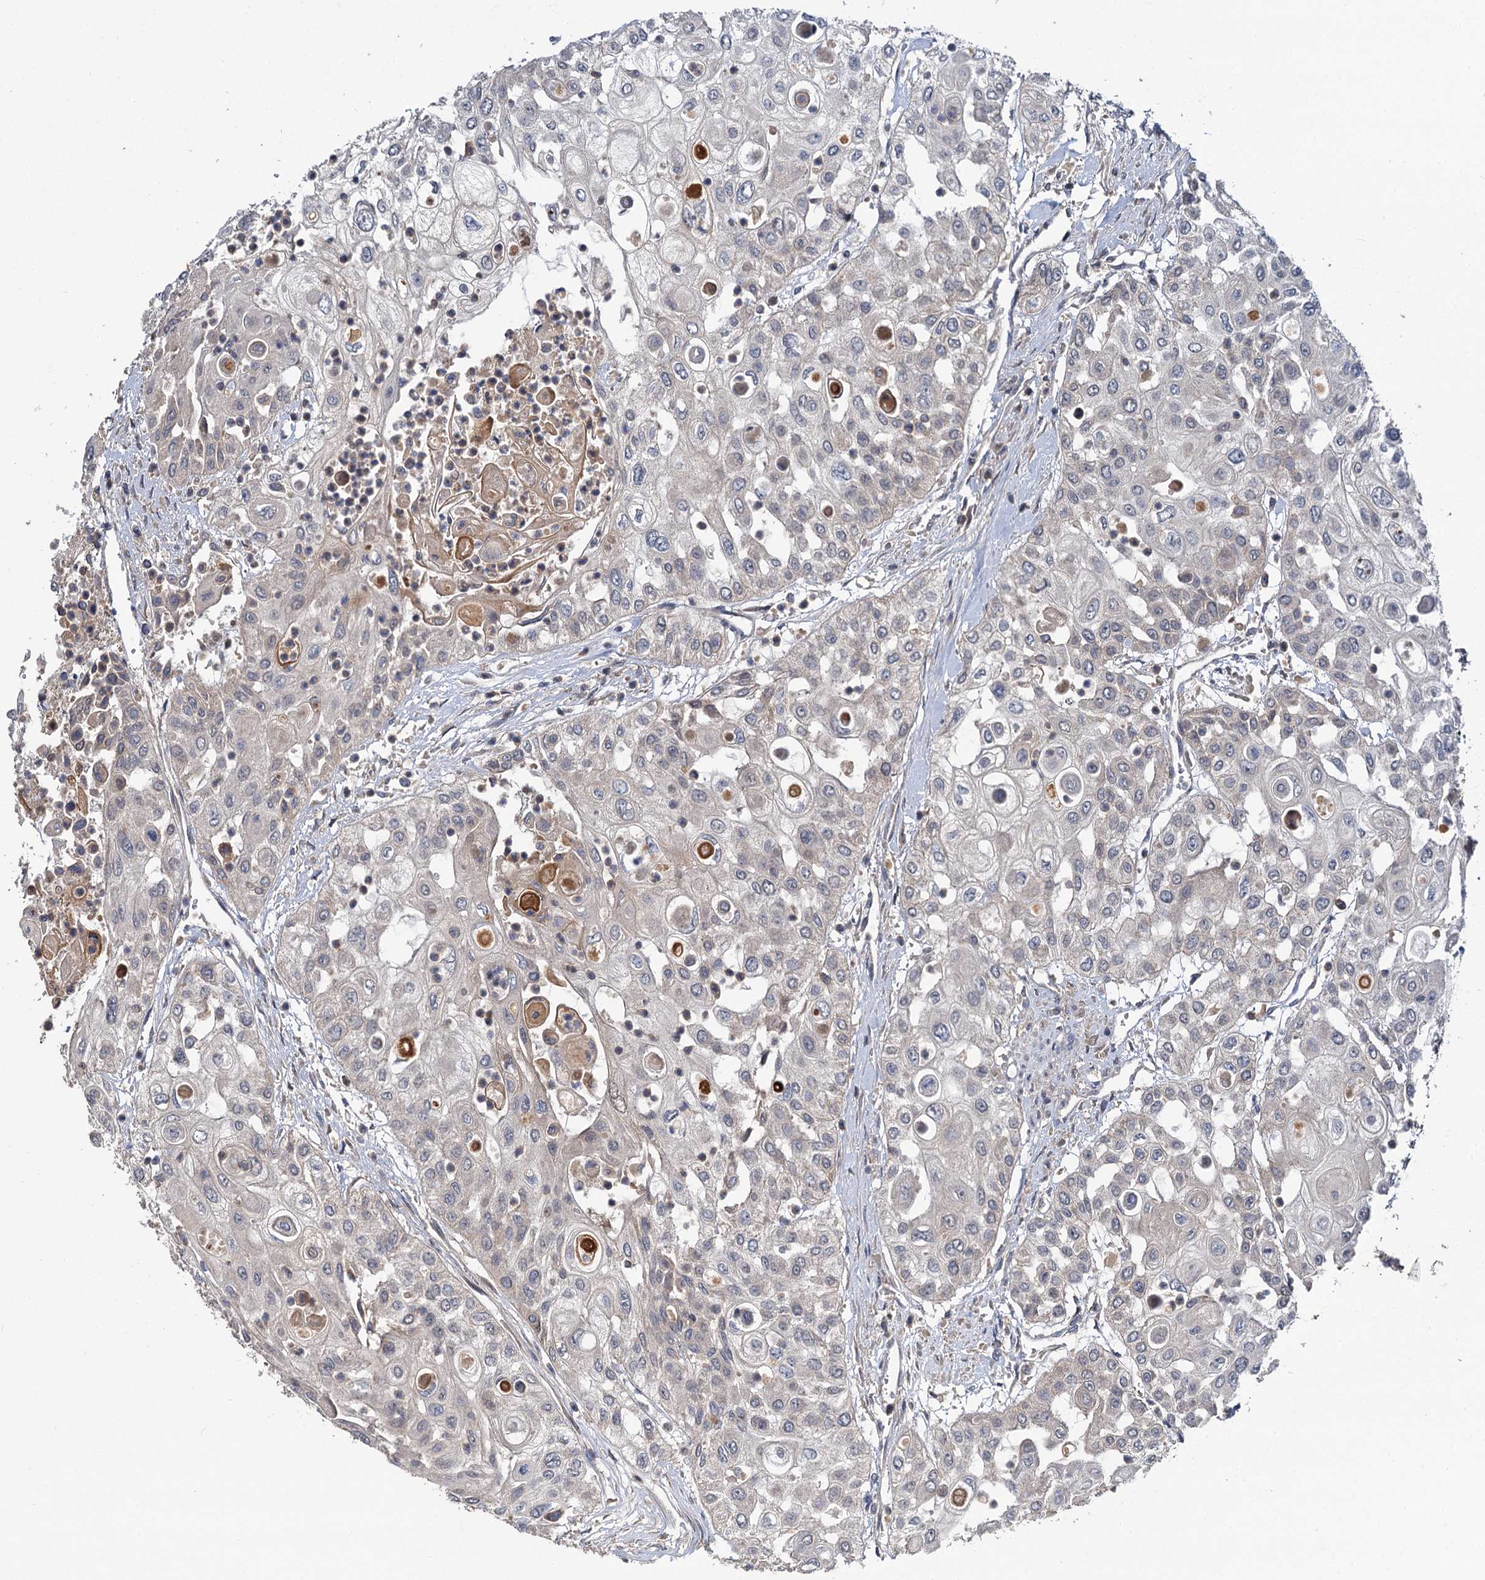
{"staining": {"intensity": "negative", "quantity": "none", "location": "none"}, "tissue": "urothelial cancer", "cell_type": "Tumor cells", "image_type": "cancer", "snomed": [{"axis": "morphology", "description": "Urothelial carcinoma, High grade"}, {"axis": "topography", "description": "Urinary bladder"}], "caption": "Tumor cells are negative for protein expression in human urothelial cancer.", "gene": "TMEM39A", "patient": {"sex": "female", "age": 79}}